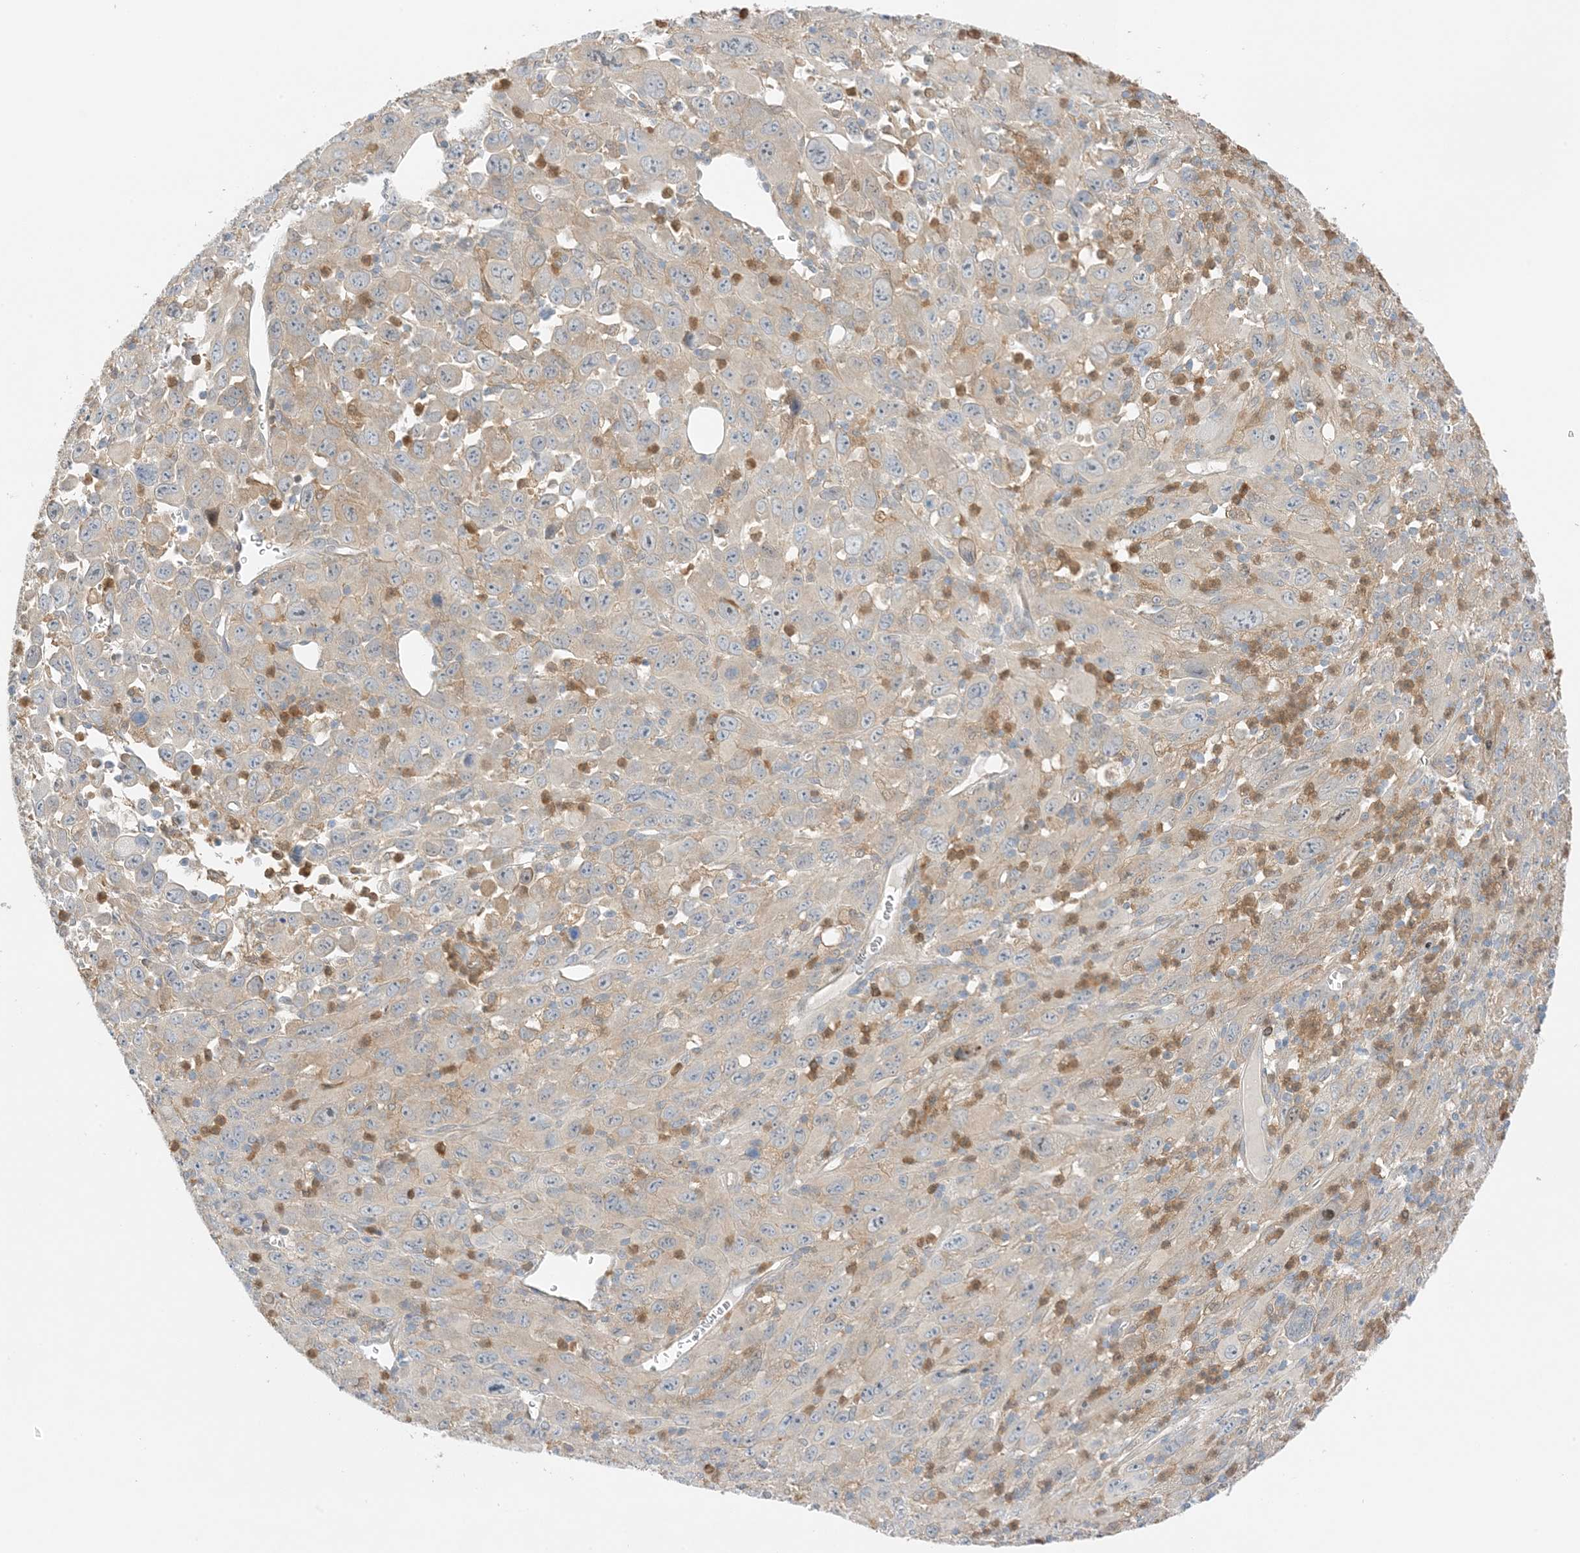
{"staining": {"intensity": "negative", "quantity": "none", "location": "none"}, "tissue": "melanoma", "cell_type": "Tumor cells", "image_type": "cancer", "snomed": [{"axis": "morphology", "description": "Malignant melanoma, Metastatic site"}, {"axis": "topography", "description": "Skin"}], "caption": "An image of human melanoma is negative for staining in tumor cells.", "gene": "KIFBP", "patient": {"sex": "female", "age": 56}}